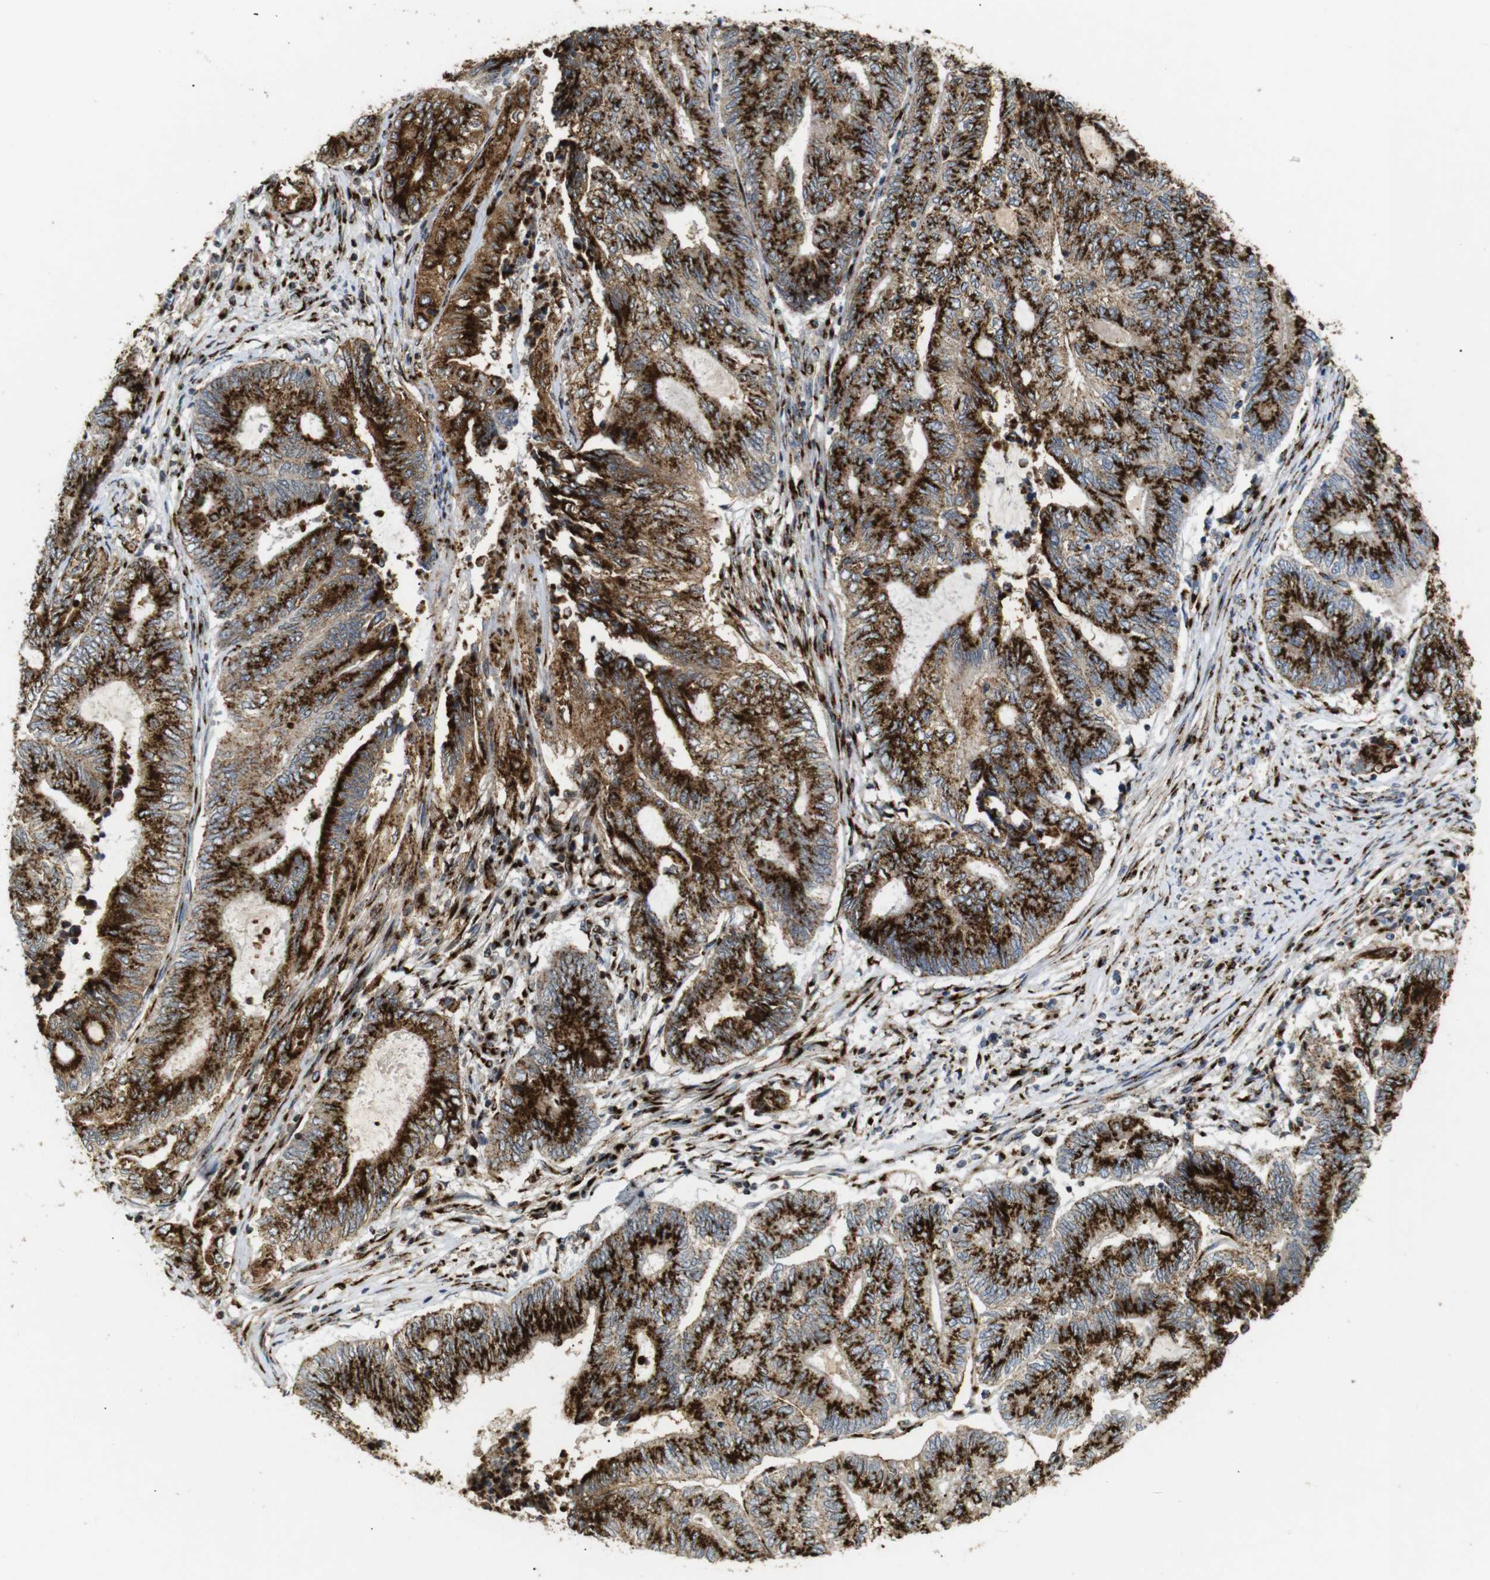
{"staining": {"intensity": "strong", "quantity": ">75%", "location": "cytoplasmic/membranous"}, "tissue": "endometrial cancer", "cell_type": "Tumor cells", "image_type": "cancer", "snomed": [{"axis": "morphology", "description": "Adenocarcinoma, NOS"}, {"axis": "topography", "description": "Uterus"}, {"axis": "topography", "description": "Endometrium"}], "caption": "Immunohistochemical staining of human adenocarcinoma (endometrial) reveals high levels of strong cytoplasmic/membranous positivity in approximately >75% of tumor cells.", "gene": "TGOLN2", "patient": {"sex": "female", "age": 70}}